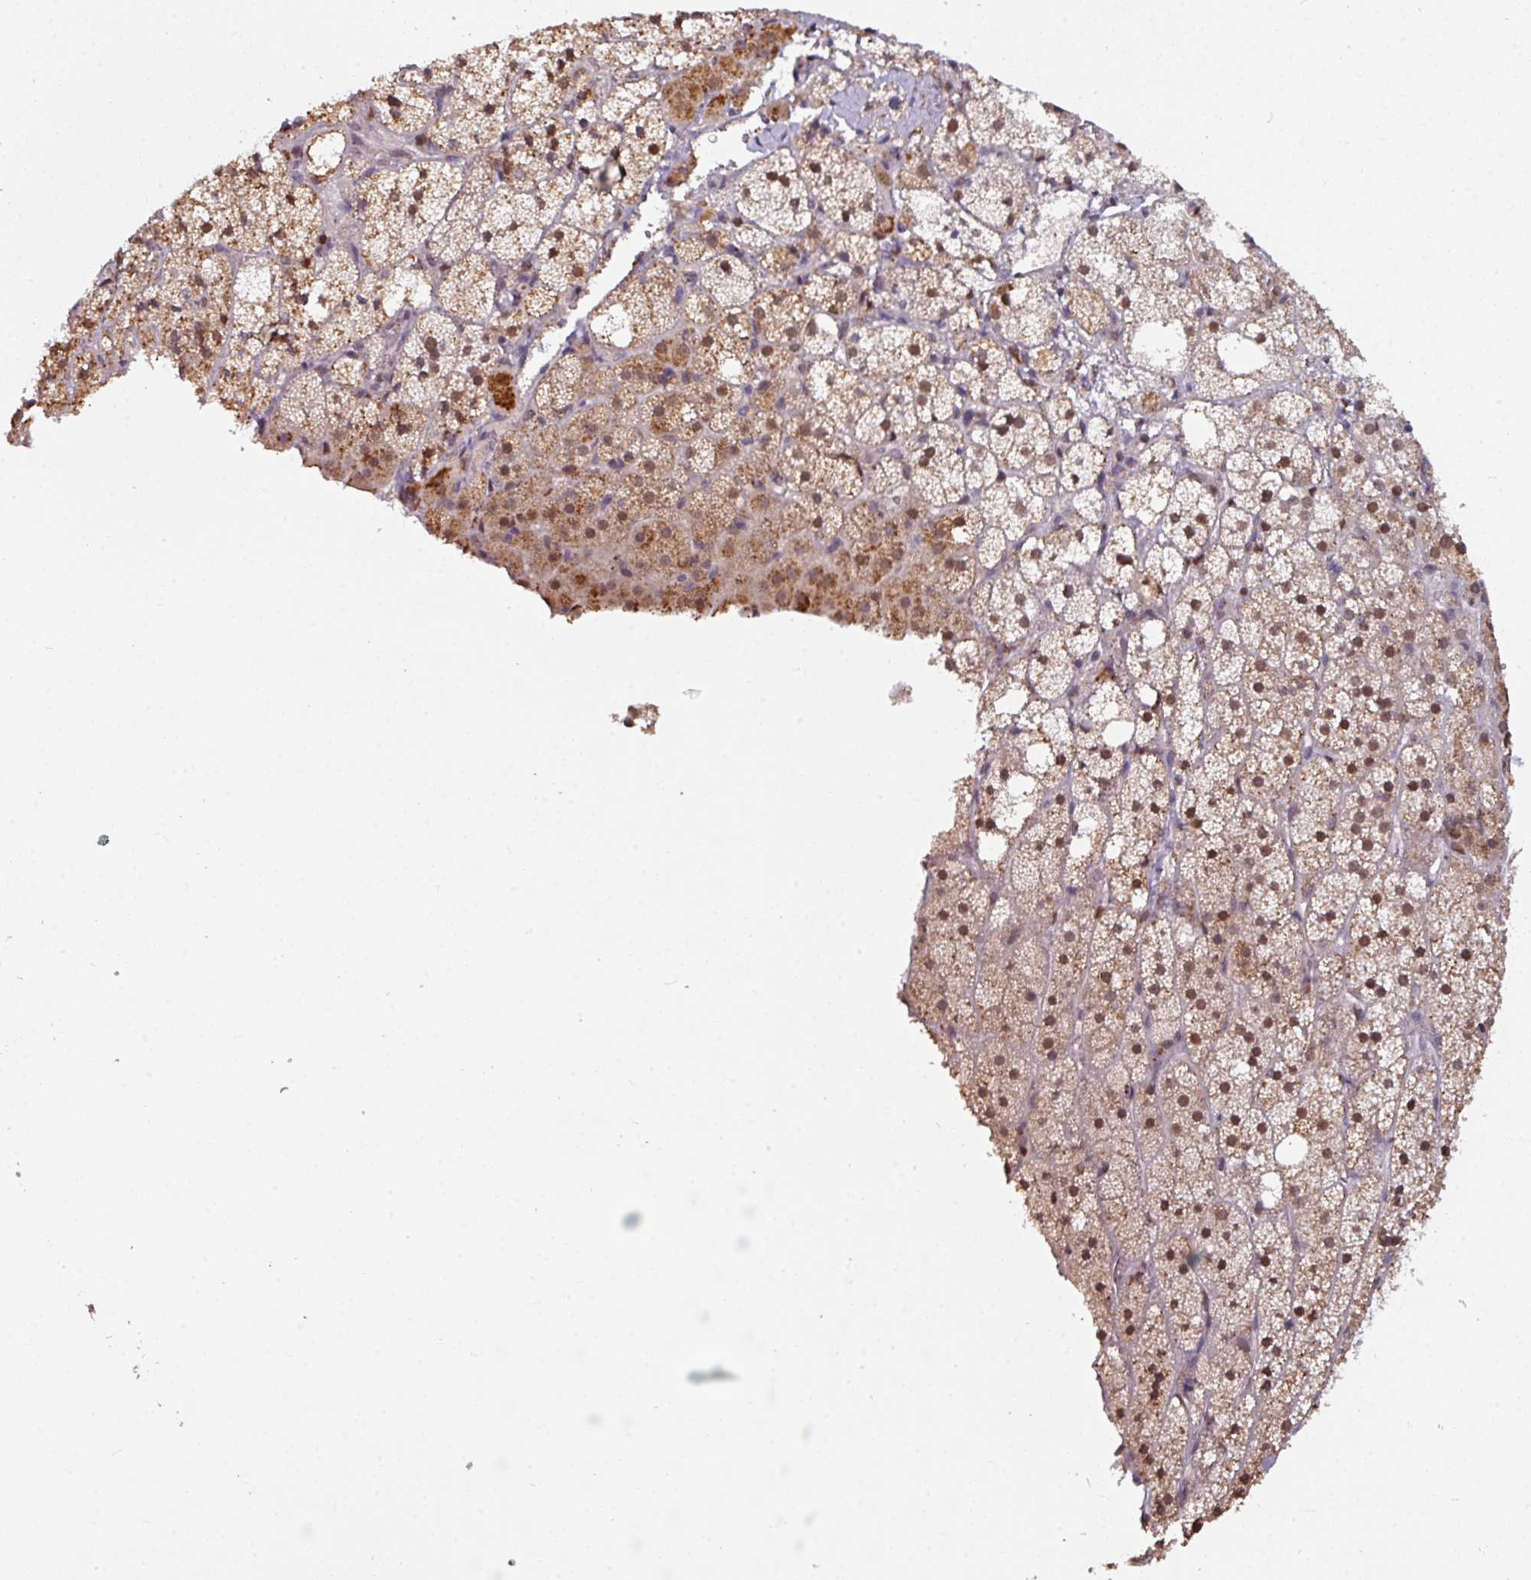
{"staining": {"intensity": "moderate", "quantity": ">75%", "location": "cytoplasmic/membranous,nuclear"}, "tissue": "adrenal gland", "cell_type": "Glandular cells", "image_type": "normal", "snomed": [{"axis": "morphology", "description": "Normal tissue, NOS"}, {"axis": "topography", "description": "Adrenal gland"}], "caption": "Immunohistochemical staining of unremarkable adrenal gland exhibits medium levels of moderate cytoplasmic/membranous,nuclear positivity in about >75% of glandular cells.", "gene": "SWSAP1", "patient": {"sex": "male", "age": 53}}